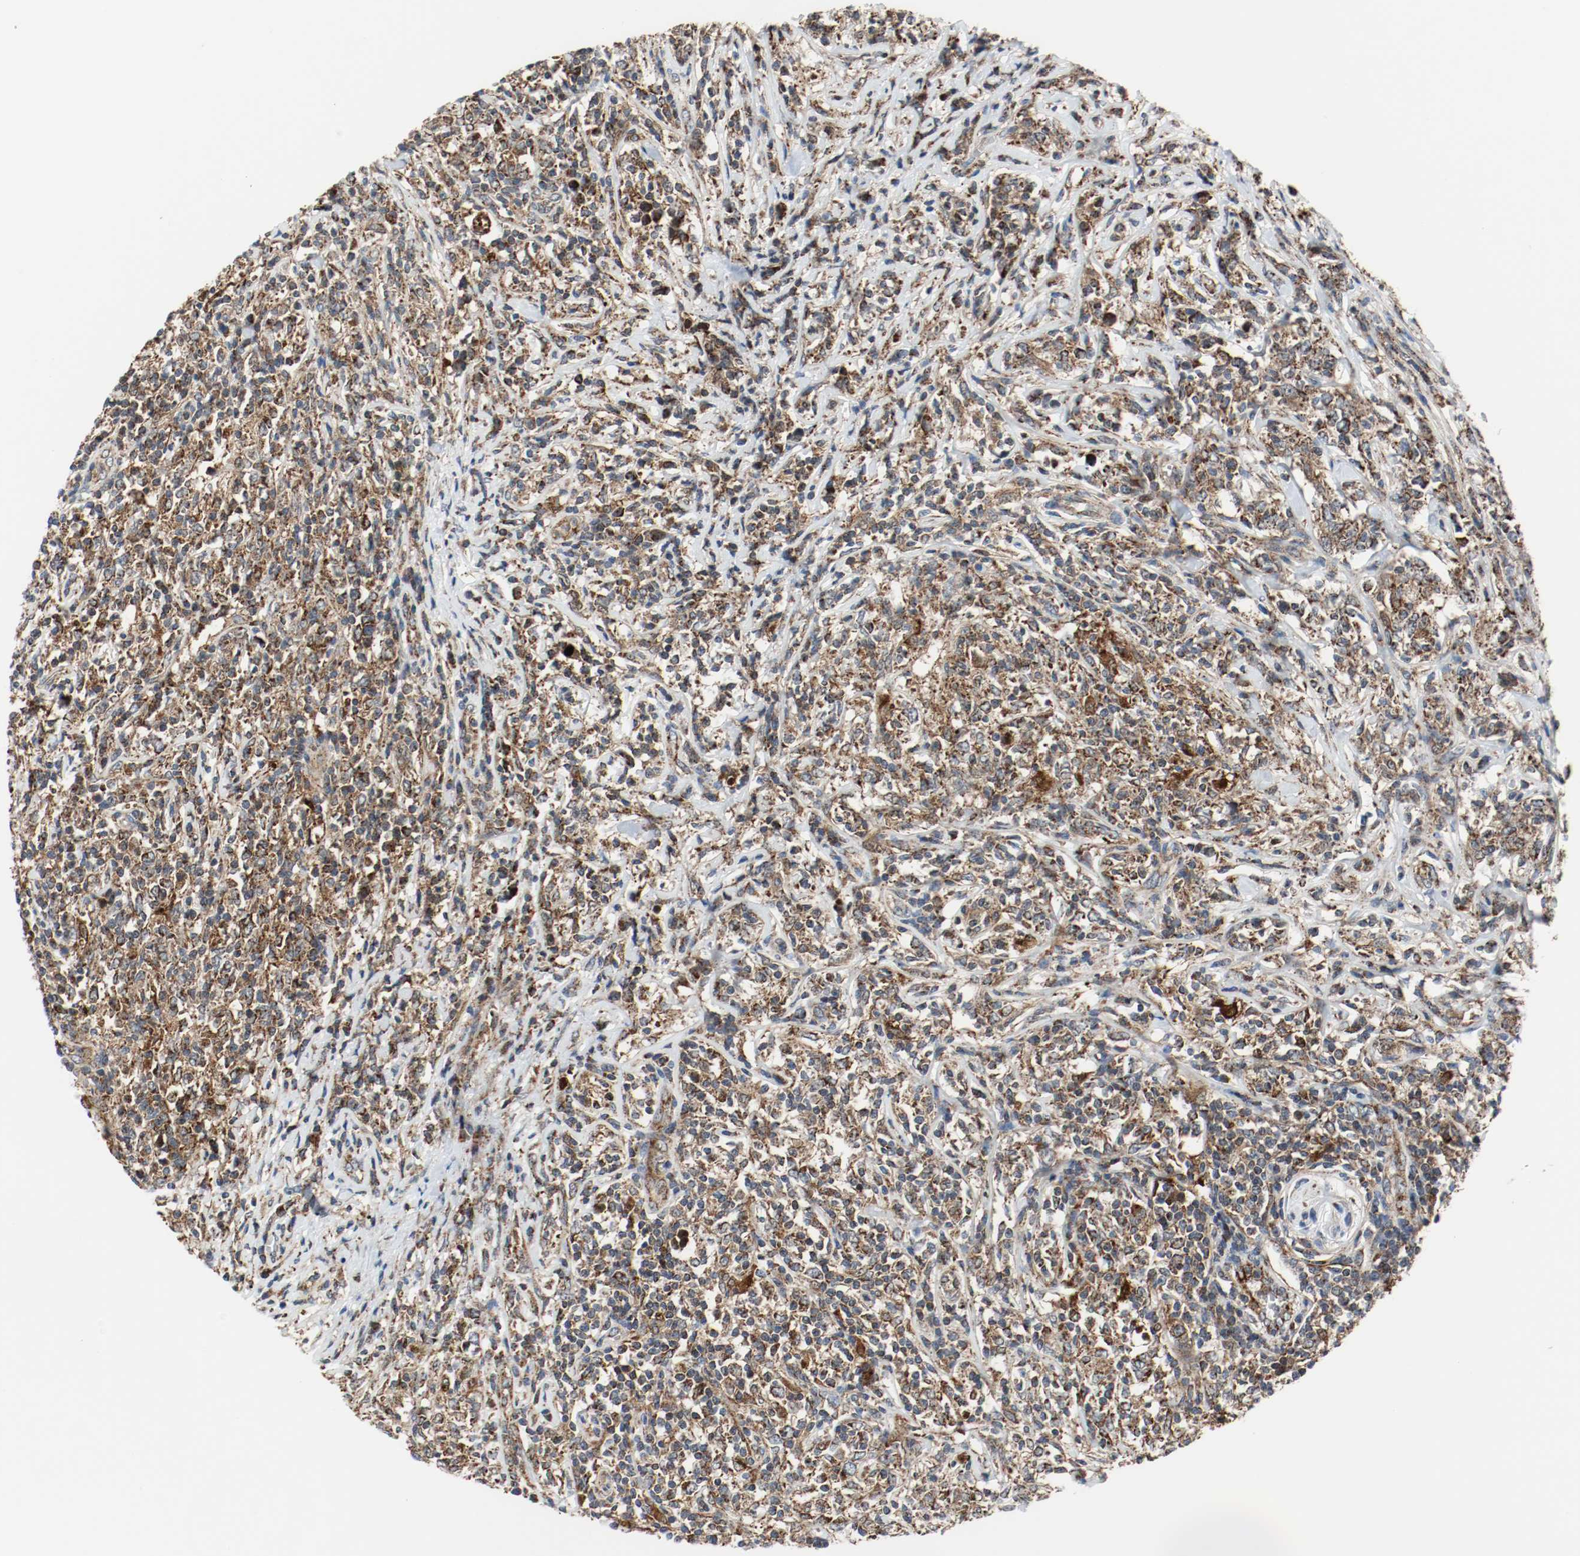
{"staining": {"intensity": "moderate", "quantity": ">75%", "location": "cytoplasmic/membranous"}, "tissue": "lymphoma", "cell_type": "Tumor cells", "image_type": "cancer", "snomed": [{"axis": "morphology", "description": "Malignant lymphoma, non-Hodgkin's type, High grade"}, {"axis": "topography", "description": "Lymph node"}], "caption": "Lymphoma tissue displays moderate cytoplasmic/membranous expression in approximately >75% of tumor cells, visualized by immunohistochemistry.", "gene": "TXNRD1", "patient": {"sex": "female", "age": 84}}